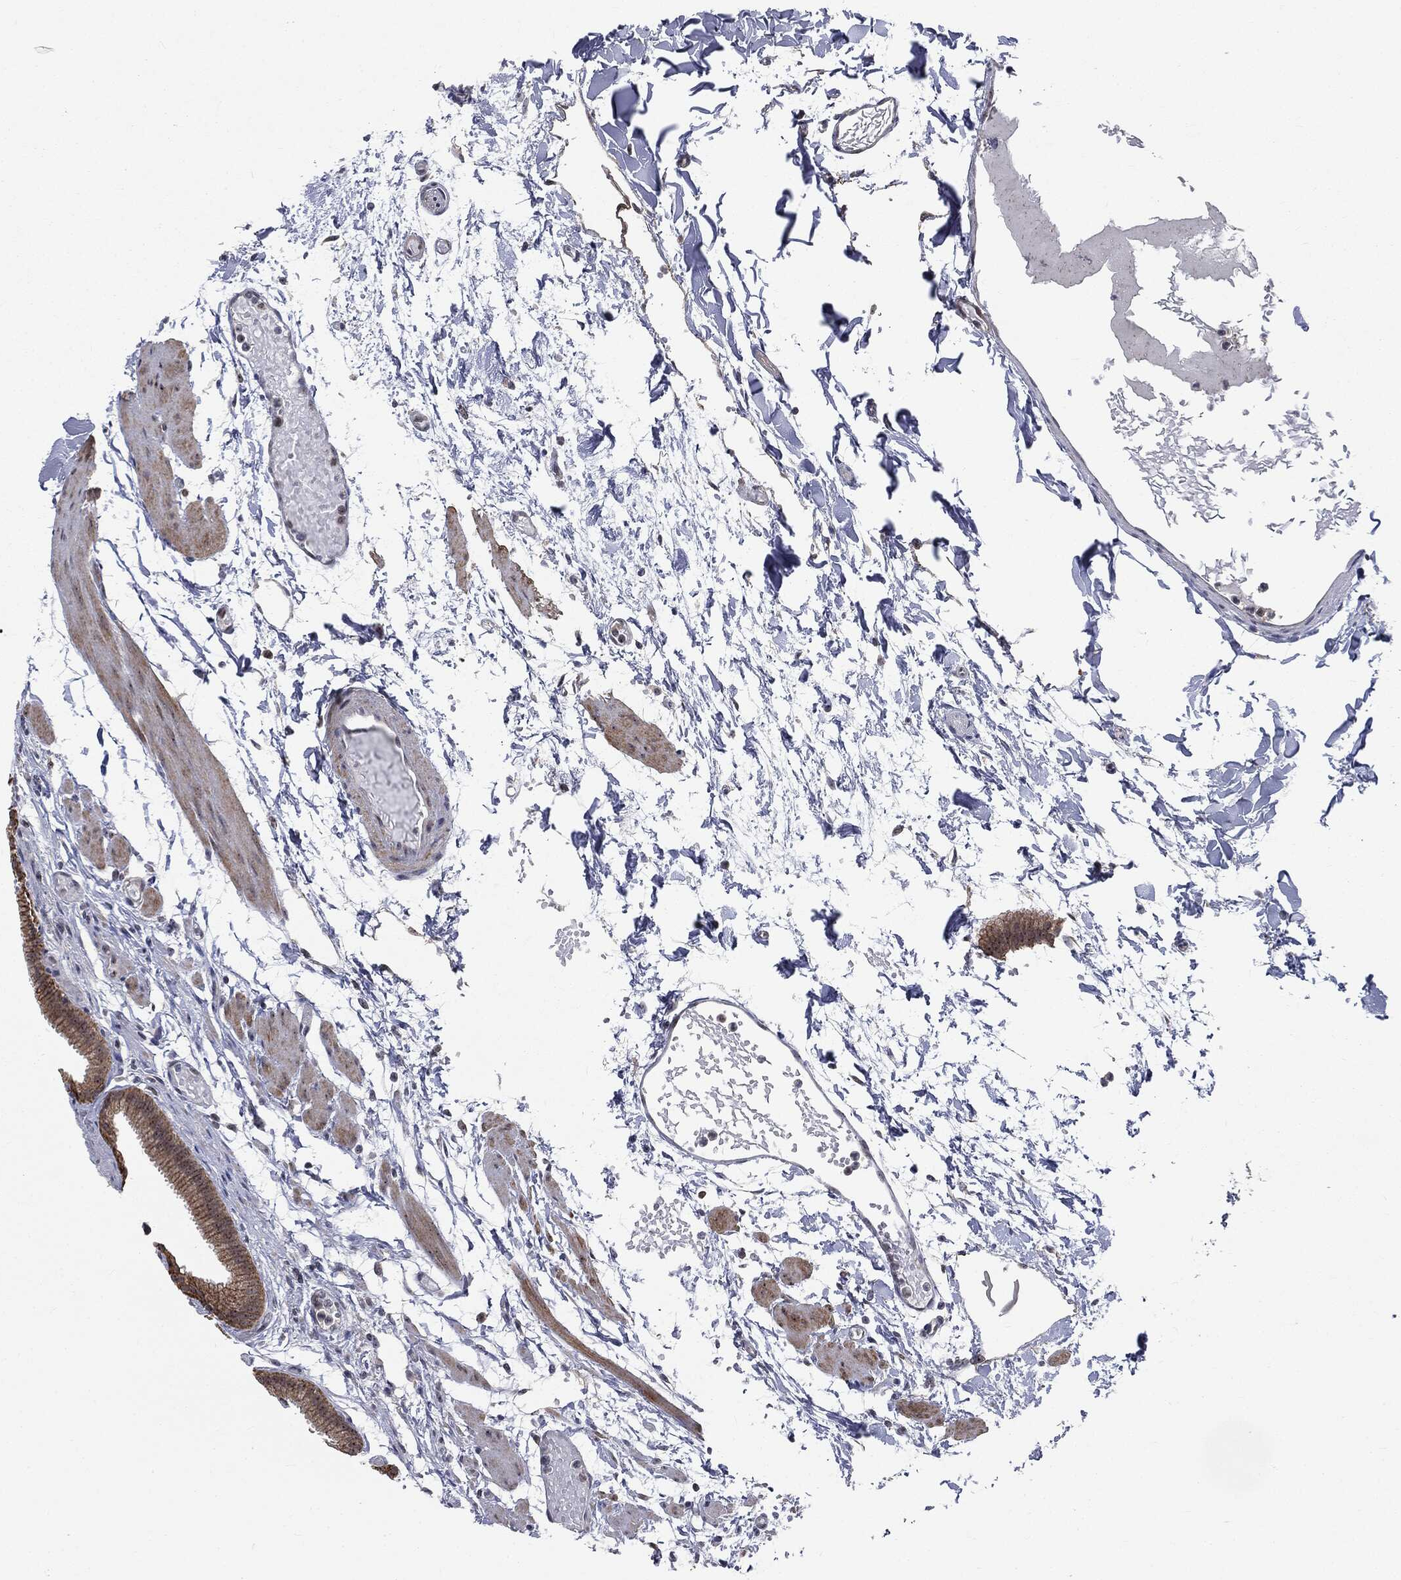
{"staining": {"intensity": "strong", "quantity": "<25%", "location": "cytoplasmic/membranous"}, "tissue": "gallbladder", "cell_type": "Glandular cells", "image_type": "normal", "snomed": [{"axis": "morphology", "description": "Normal tissue, NOS"}, {"axis": "topography", "description": "Gallbladder"}, {"axis": "topography", "description": "Peripheral nerve tissue"}], "caption": "This histopathology image displays immunohistochemistry (IHC) staining of normal human gallbladder, with medium strong cytoplasmic/membranous staining in approximately <25% of glandular cells.", "gene": "TRMT1L", "patient": {"sex": "female", "age": 45}}